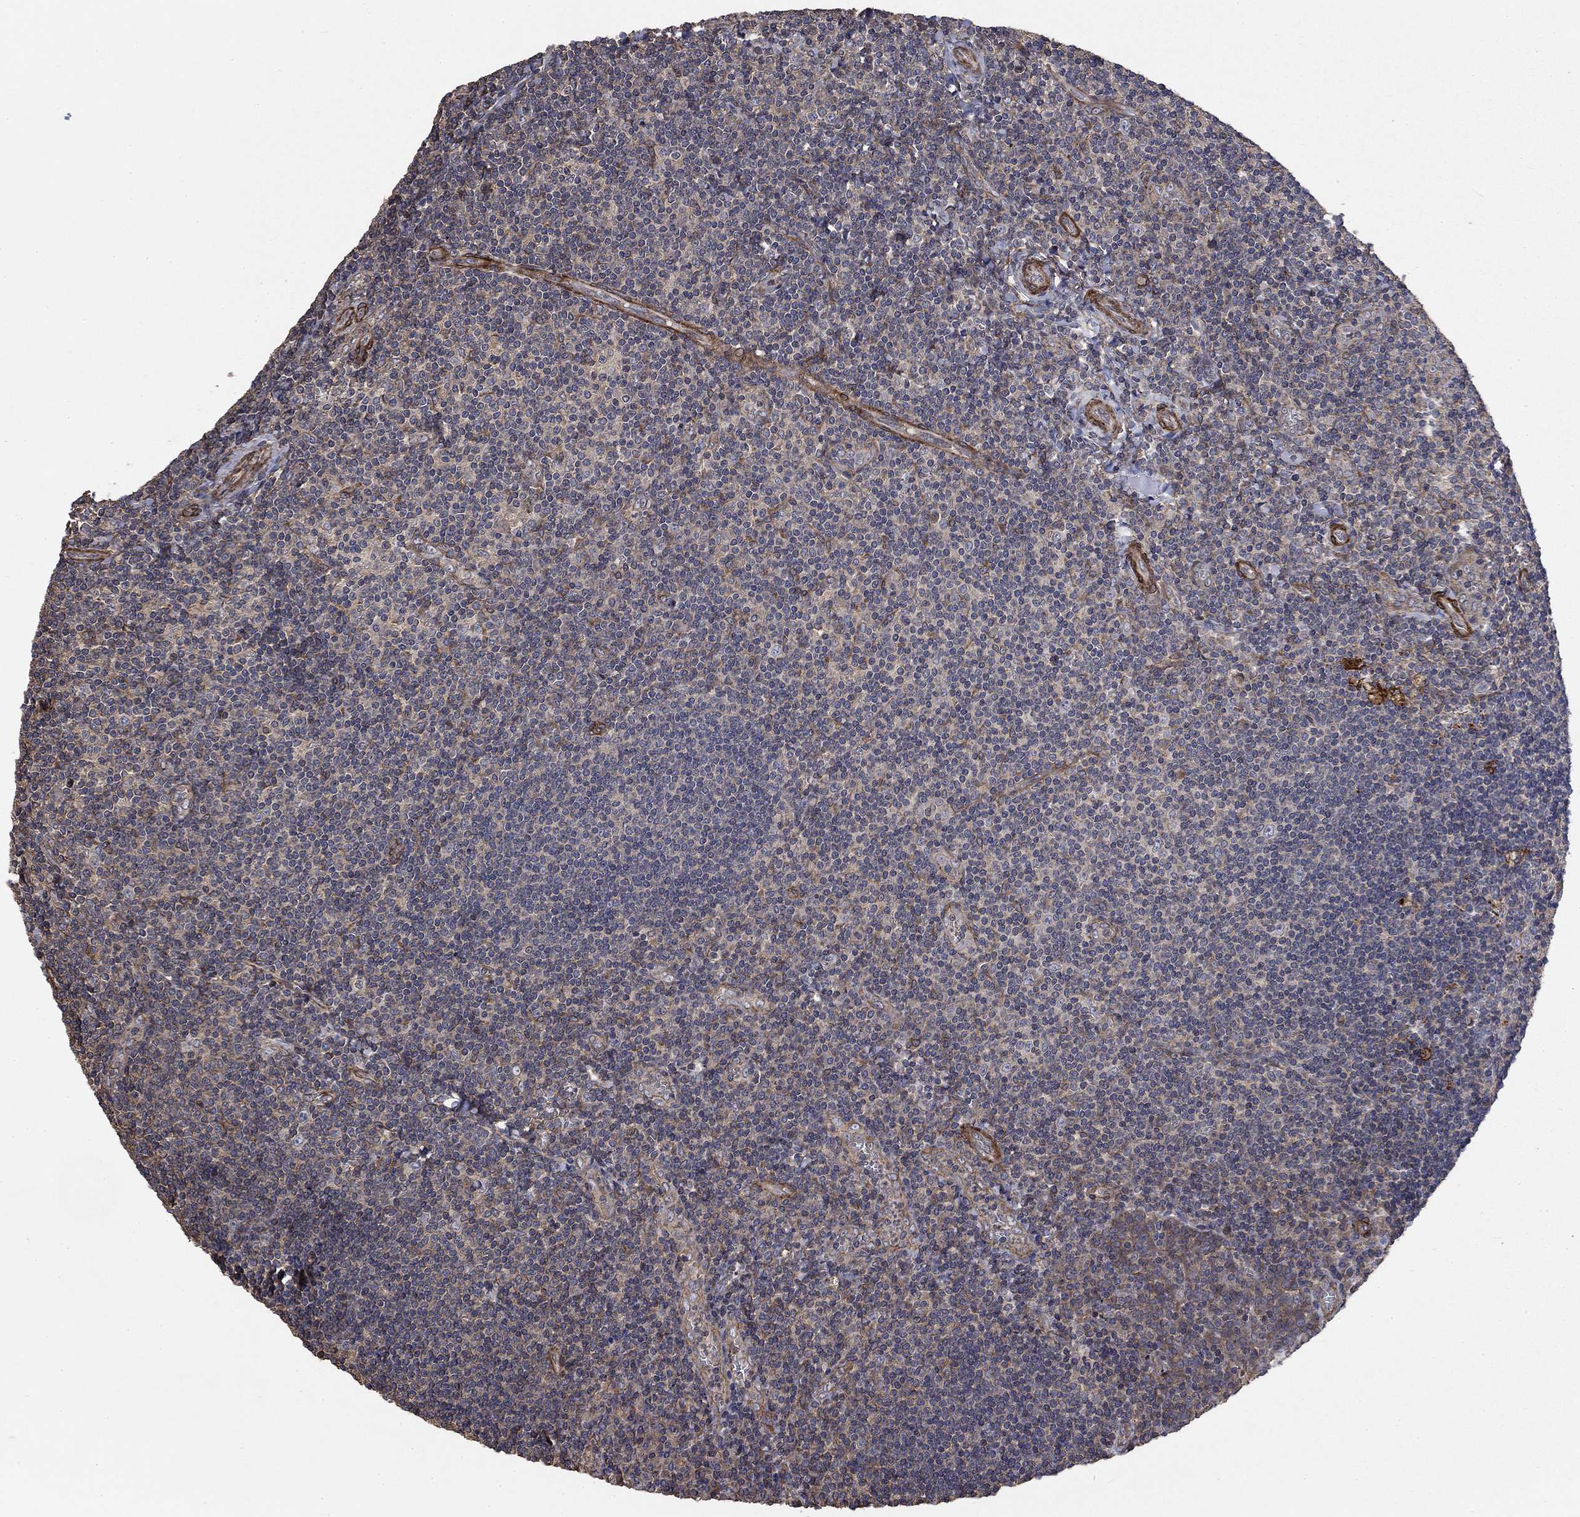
{"staining": {"intensity": "negative", "quantity": "none", "location": "none"}, "tissue": "tonsil", "cell_type": "Germinal center cells", "image_type": "normal", "snomed": [{"axis": "morphology", "description": "Normal tissue, NOS"}, {"axis": "morphology", "description": "Inflammation, NOS"}, {"axis": "topography", "description": "Tonsil"}], "caption": "There is no significant expression in germinal center cells of tonsil. Brightfield microscopy of immunohistochemistry (IHC) stained with DAB (brown) and hematoxylin (blue), captured at high magnification.", "gene": "PDE3A", "patient": {"sex": "female", "age": 31}}